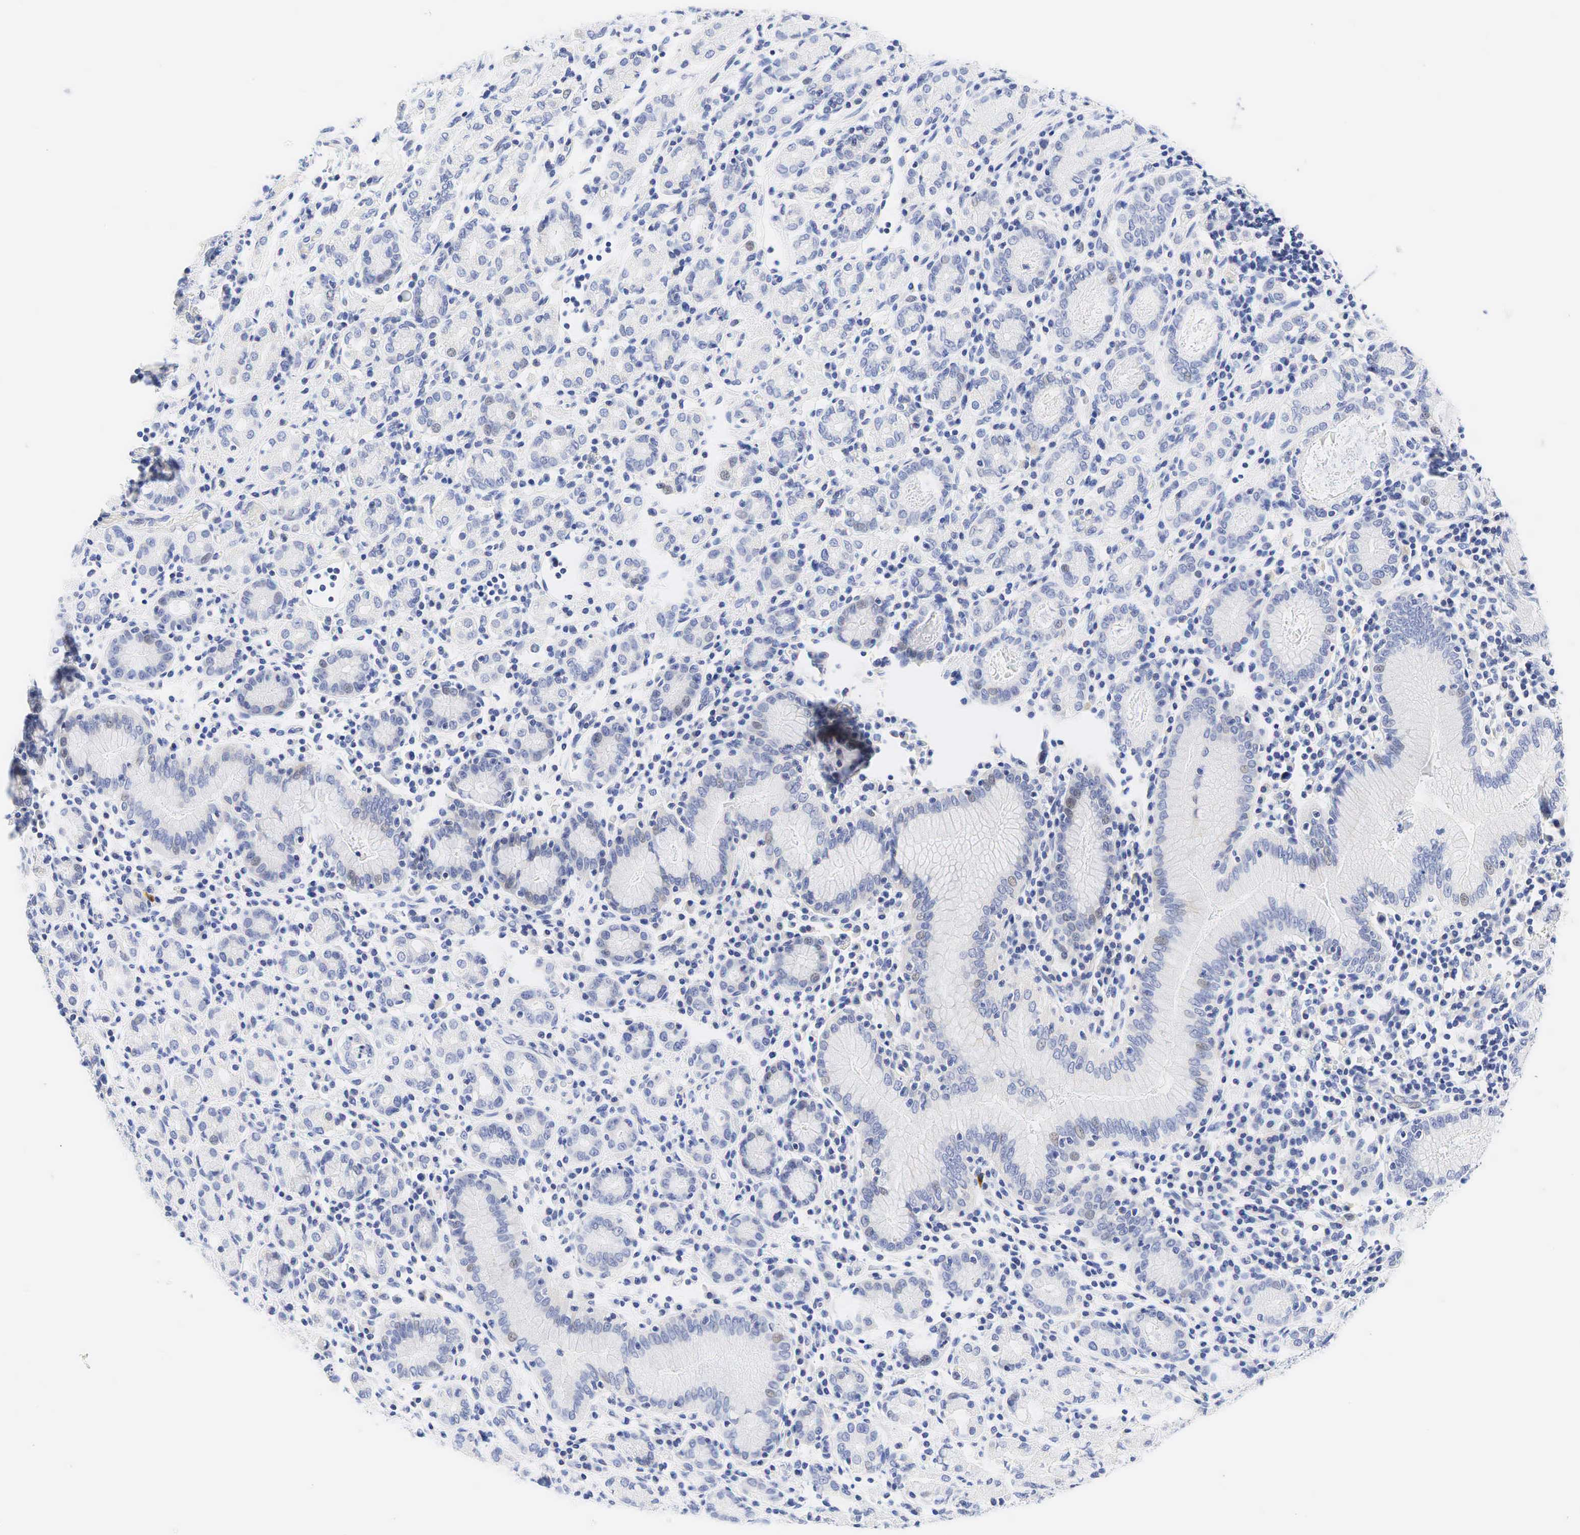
{"staining": {"intensity": "negative", "quantity": "none", "location": "none"}, "tissue": "stomach cancer", "cell_type": "Tumor cells", "image_type": "cancer", "snomed": [{"axis": "morphology", "description": "Adenocarcinoma, NOS"}, {"axis": "topography", "description": "Stomach, lower"}], "caption": "Adenocarcinoma (stomach) stained for a protein using immunohistochemistry reveals no staining tumor cells.", "gene": "AR", "patient": {"sex": "male", "age": 88}}